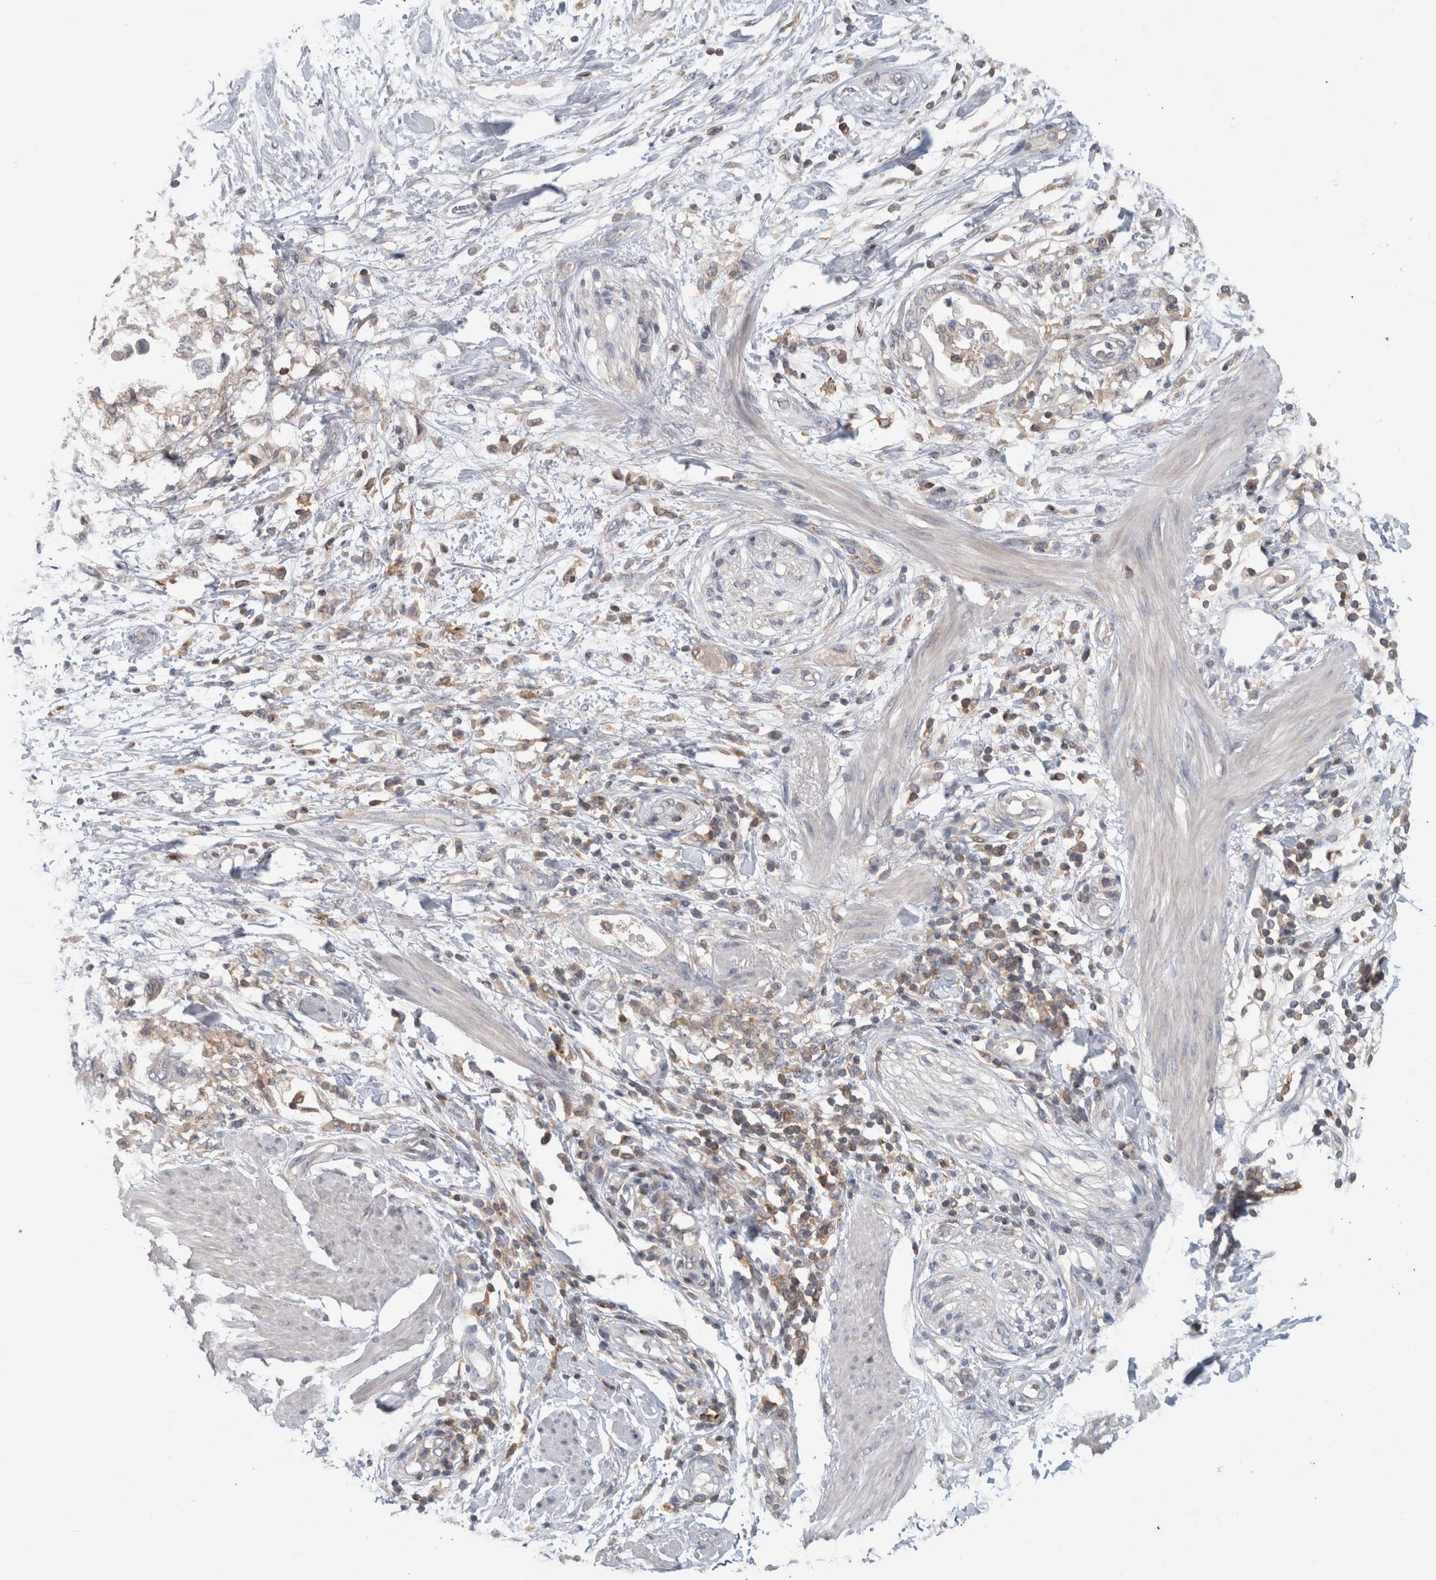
{"staining": {"intensity": "negative", "quantity": "none", "location": "none"}, "tissue": "pancreatic cancer", "cell_type": "Tumor cells", "image_type": "cancer", "snomed": [{"axis": "morphology", "description": "Normal tissue, NOS"}, {"axis": "morphology", "description": "Adenocarcinoma, NOS"}, {"axis": "topography", "description": "Pancreas"}, {"axis": "topography", "description": "Duodenum"}], "caption": "Photomicrograph shows no protein staining in tumor cells of pancreatic adenocarcinoma tissue.", "gene": "GFRA2", "patient": {"sex": "female", "age": 60}}